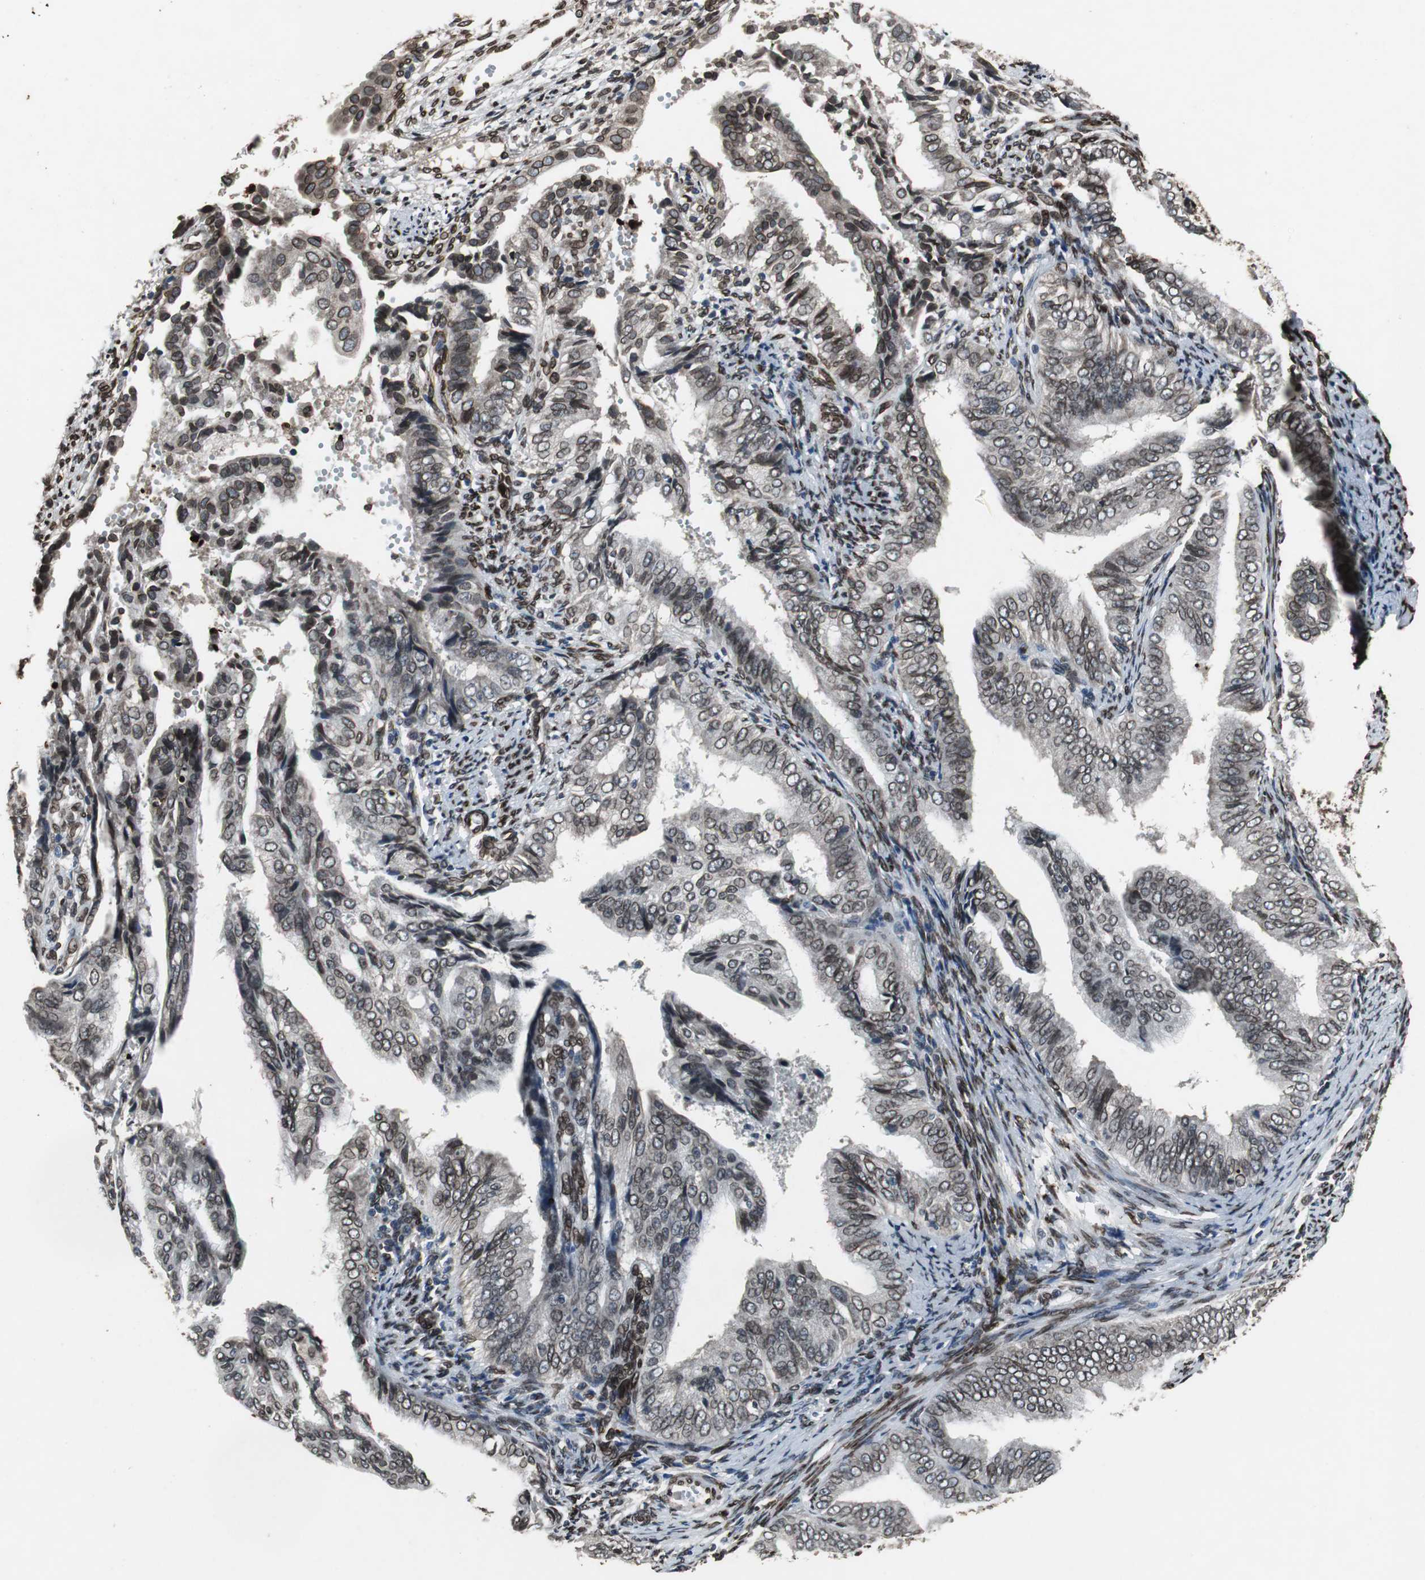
{"staining": {"intensity": "strong", "quantity": ">75%", "location": "cytoplasmic/membranous,nuclear"}, "tissue": "endometrial cancer", "cell_type": "Tumor cells", "image_type": "cancer", "snomed": [{"axis": "morphology", "description": "Adenocarcinoma, NOS"}, {"axis": "topography", "description": "Endometrium"}], "caption": "Endometrial adenocarcinoma stained with a brown dye demonstrates strong cytoplasmic/membranous and nuclear positive staining in about >75% of tumor cells.", "gene": "LMNA", "patient": {"sex": "female", "age": 58}}